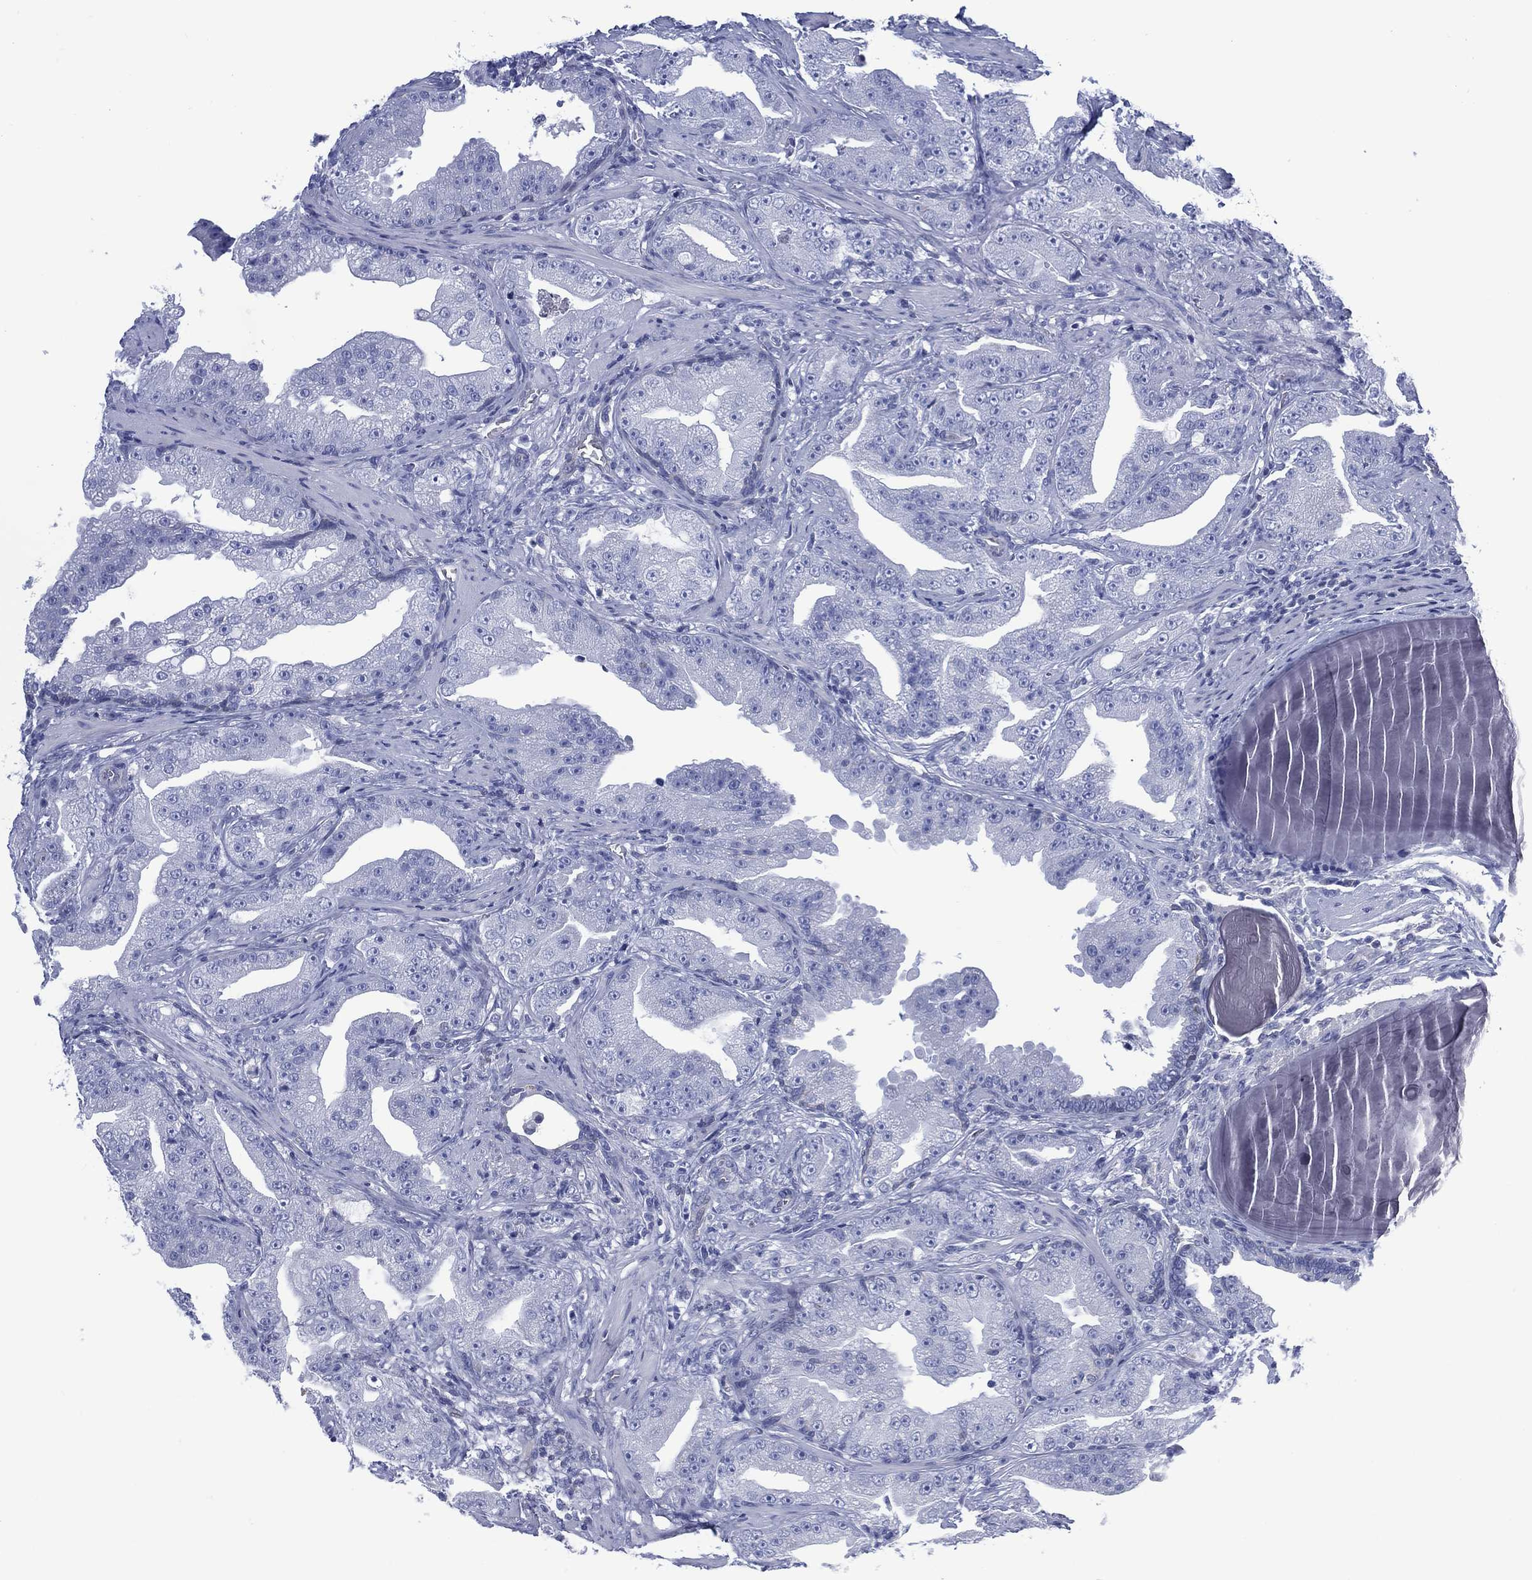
{"staining": {"intensity": "negative", "quantity": "none", "location": "none"}, "tissue": "prostate cancer", "cell_type": "Tumor cells", "image_type": "cancer", "snomed": [{"axis": "morphology", "description": "Adenocarcinoma, Low grade"}, {"axis": "topography", "description": "Prostate"}], "caption": "IHC image of neoplastic tissue: human prostate cancer (adenocarcinoma (low-grade)) stained with DAB demonstrates no significant protein expression in tumor cells. (Immunohistochemistry, brightfield microscopy, high magnification).", "gene": "DDI1", "patient": {"sex": "male", "age": 62}}